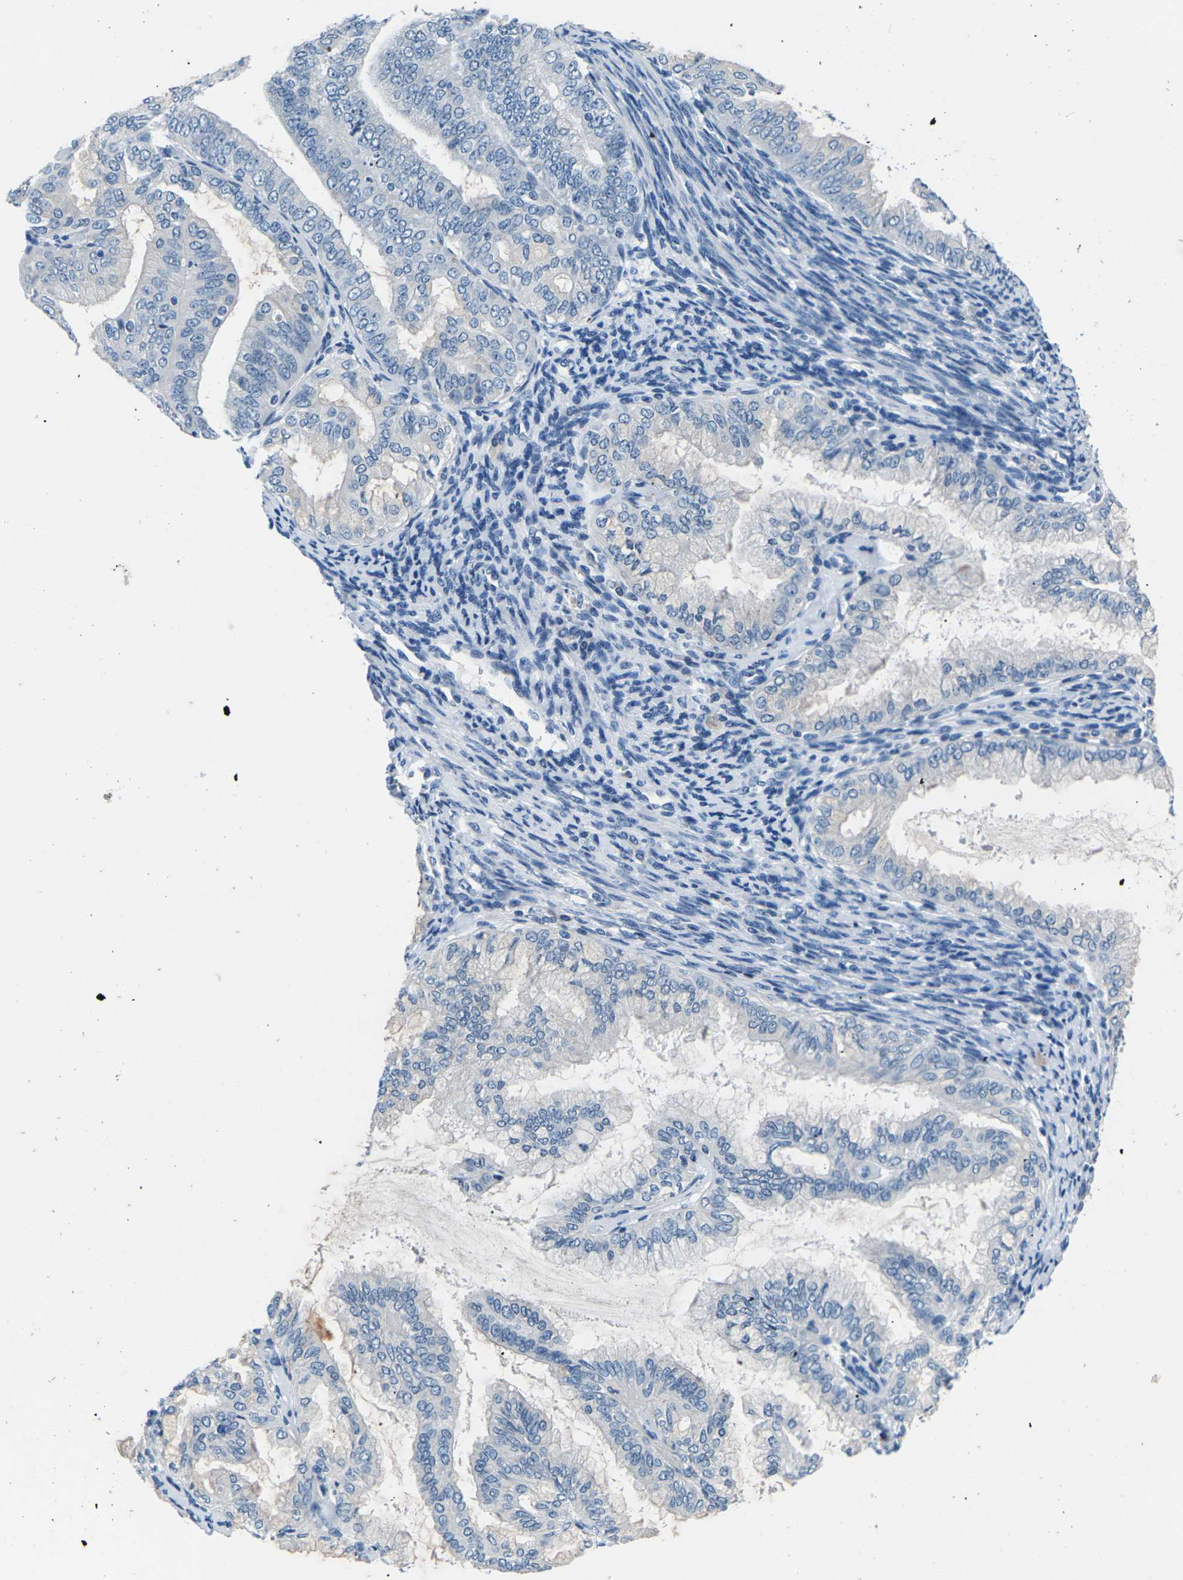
{"staining": {"intensity": "negative", "quantity": "none", "location": "none"}, "tissue": "endometrial cancer", "cell_type": "Tumor cells", "image_type": "cancer", "snomed": [{"axis": "morphology", "description": "Adenocarcinoma, NOS"}, {"axis": "topography", "description": "Endometrium"}], "caption": "A micrograph of human endometrial adenocarcinoma is negative for staining in tumor cells. (Stains: DAB immunohistochemistry with hematoxylin counter stain, Microscopy: brightfield microscopy at high magnification).", "gene": "UMOD", "patient": {"sex": "female", "age": 63}}